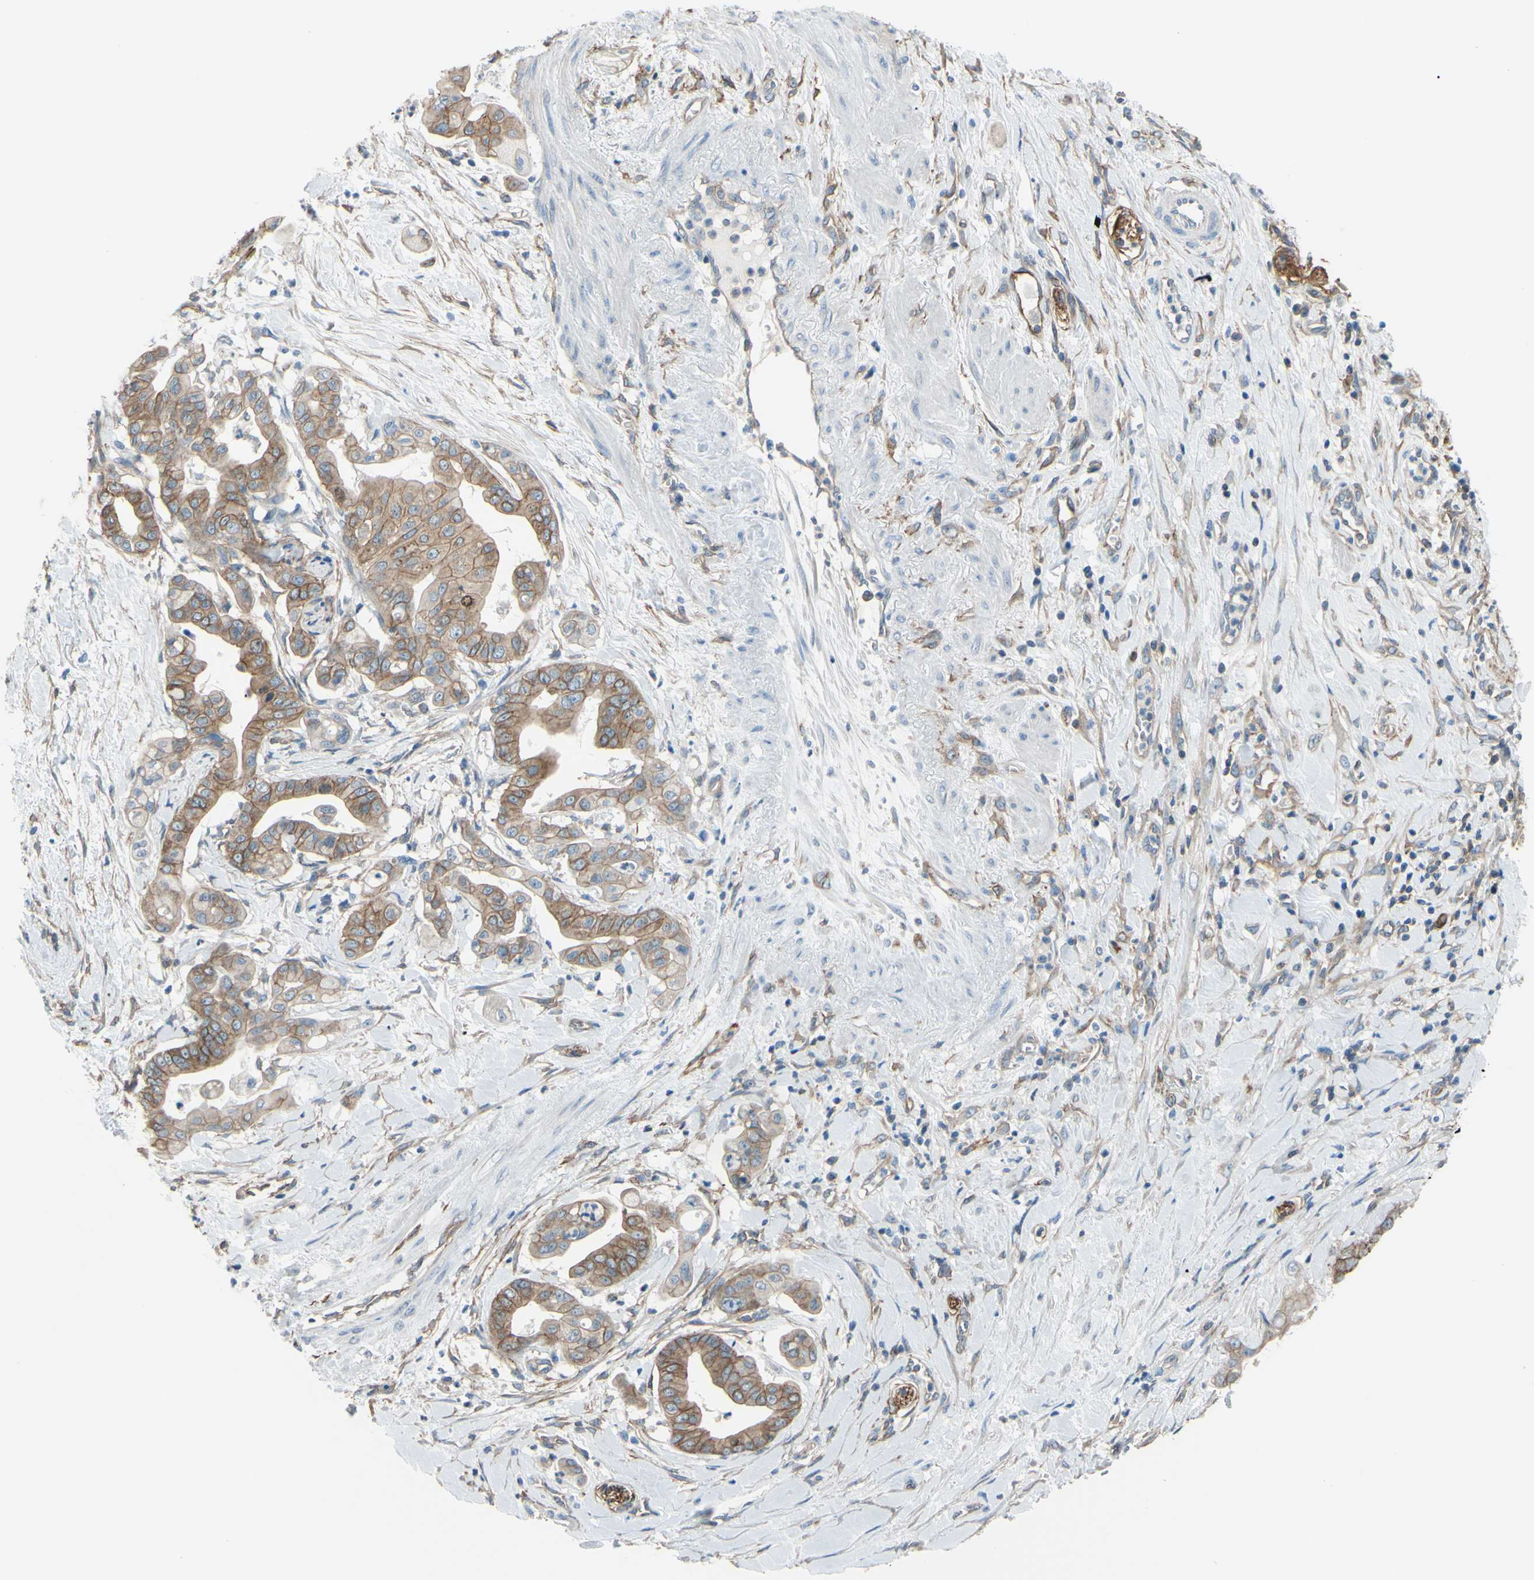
{"staining": {"intensity": "moderate", "quantity": ">75%", "location": "cytoplasmic/membranous"}, "tissue": "pancreatic cancer", "cell_type": "Tumor cells", "image_type": "cancer", "snomed": [{"axis": "morphology", "description": "Adenocarcinoma, NOS"}, {"axis": "topography", "description": "Pancreas"}], "caption": "This photomicrograph shows immunohistochemistry staining of human pancreatic cancer (adenocarcinoma), with medium moderate cytoplasmic/membranous positivity in approximately >75% of tumor cells.", "gene": "ADD1", "patient": {"sex": "female", "age": 75}}